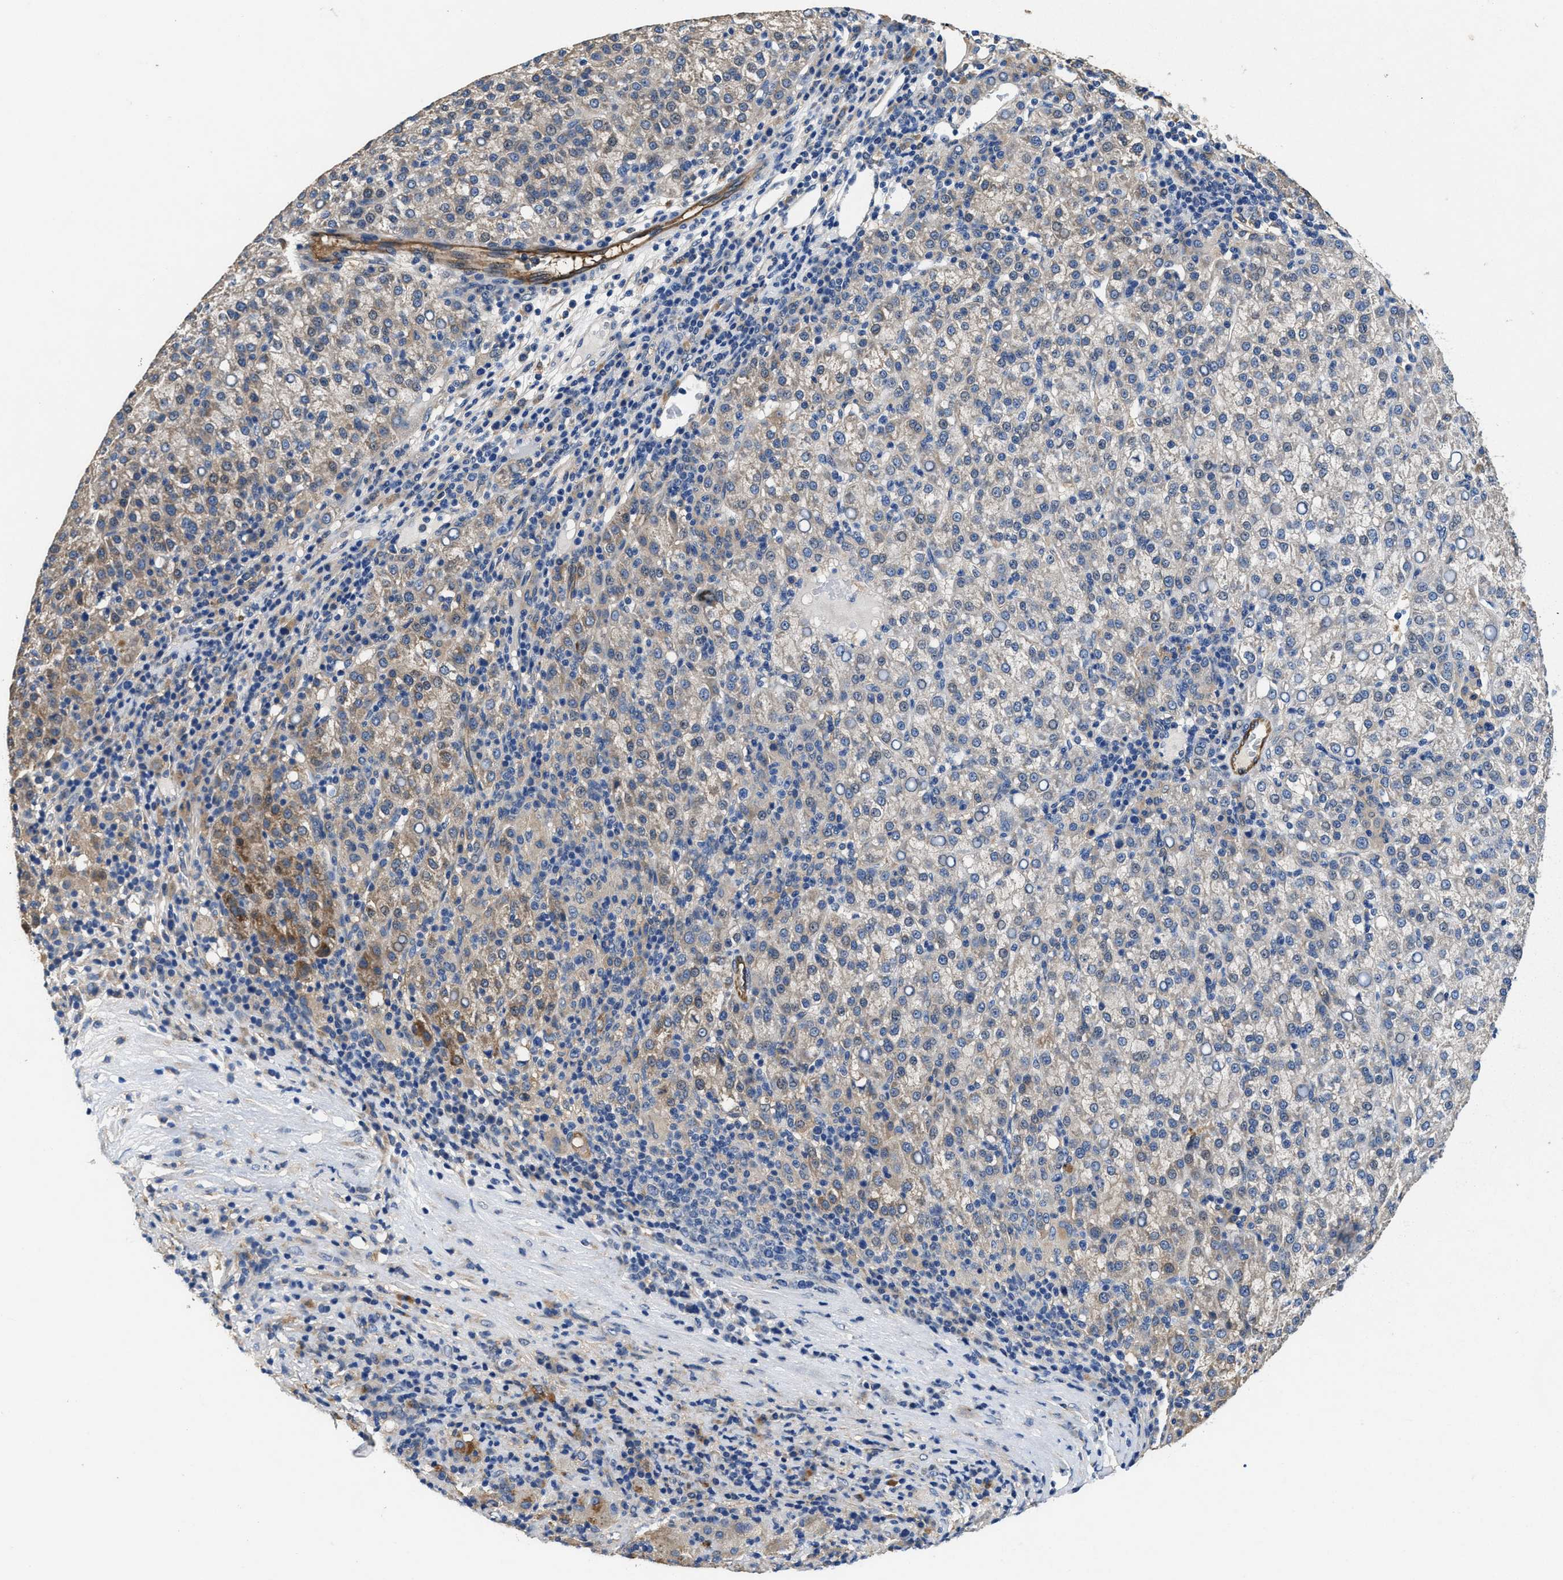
{"staining": {"intensity": "moderate", "quantity": "<25%", "location": "cytoplasmic/membranous"}, "tissue": "liver cancer", "cell_type": "Tumor cells", "image_type": "cancer", "snomed": [{"axis": "morphology", "description": "Carcinoma, Hepatocellular, NOS"}, {"axis": "topography", "description": "Liver"}], "caption": "This image reveals IHC staining of hepatocellular carcinoma (liver), with low moderate cytoplasmic/membranous staining in about <25% of tumor cells.", "gene": "PEG10", "patient": {"sex": "female", "age": 58}}